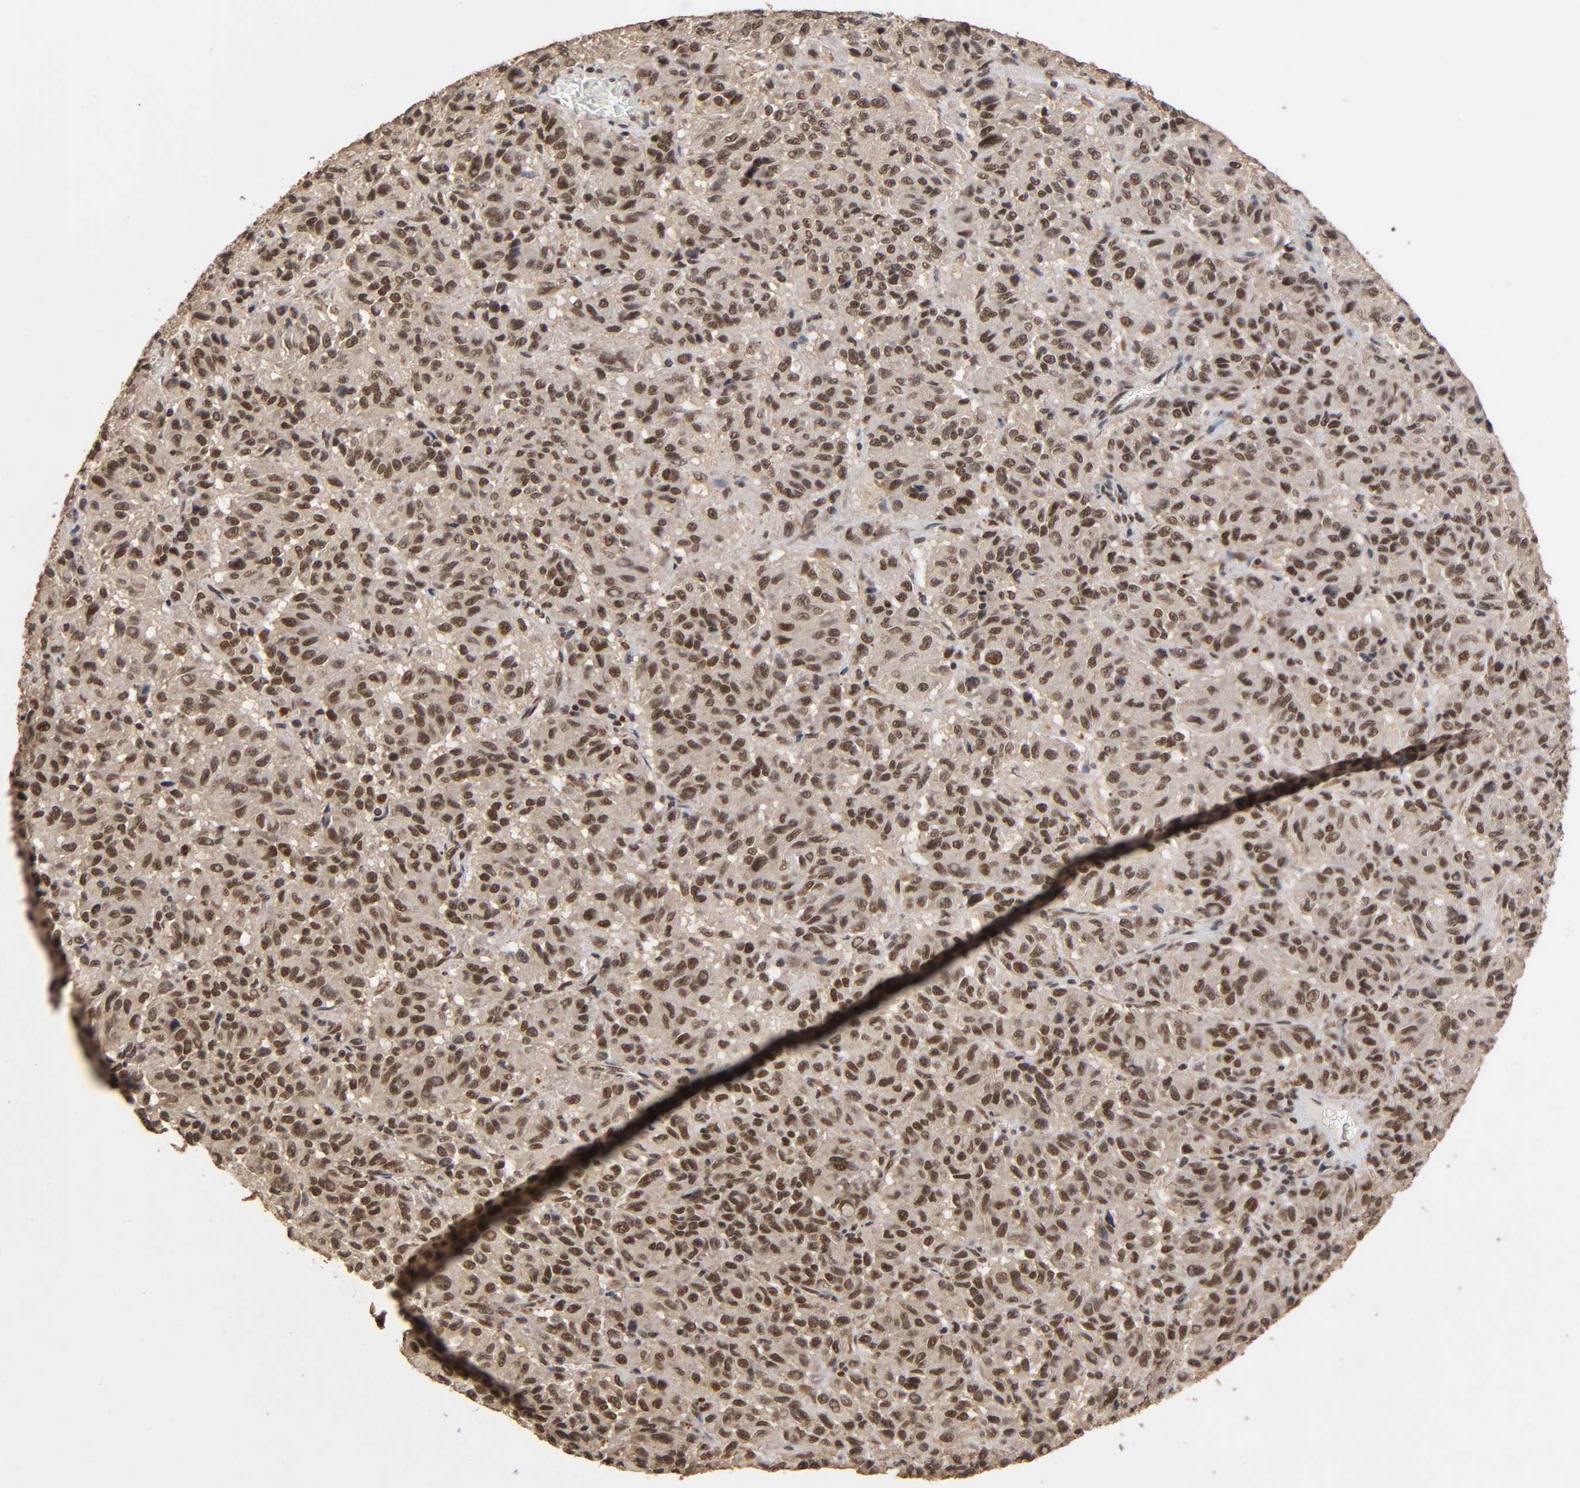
{"staining": {"intensity": "strong", "quantity": ">75%", "location": "cytoplasmic/membranous,nuclear"}, "tissue": "melanoma", "cell_type": "Tumor cells", "image_type": "cancer", "snomed": [{"axis": "morphology", "description": "Malignant melanoma, Metastatic site"}, {"axis": "topography", "description": "Lung"}], "caption": "A photomicrograph of melanoma stained for a protein reveals strong cytoplasmic/membranous and nuclear brown staining in tumor cells.", "gene": "ZNF384", "patient": {"sex": "male", "age": 64}}